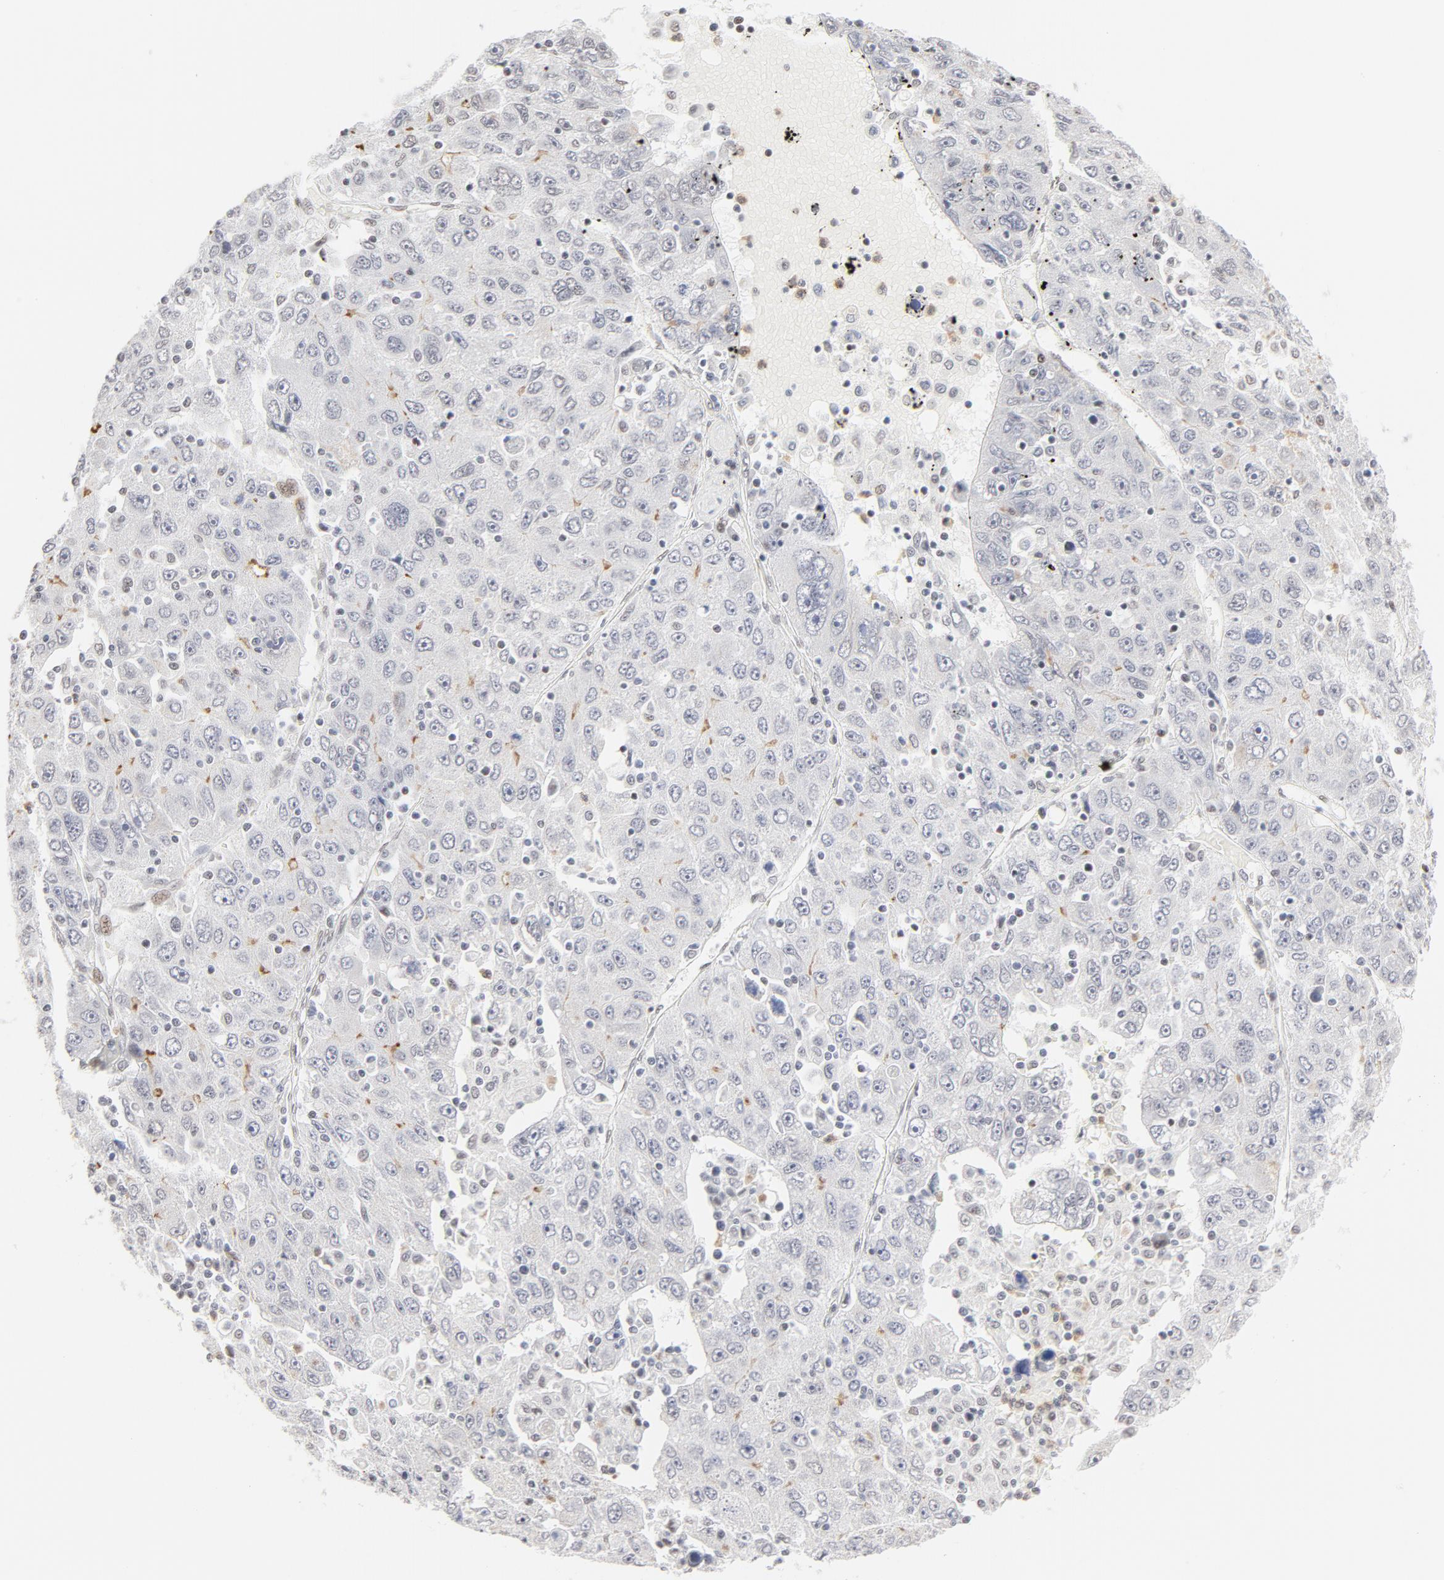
{"staining": {"intensity": "negative", "quantity": "none", "location": "none"}, "tissue": "liver cancer", "cell_type": "Tumor cells", "image_type": "cancer", "snomed": [{"axis": "morphology", "description": "Carcinoma, Hepatocellular, NOS"}, {"axis": "topography", "description": "Liver"}], "caption": "Tumor cells are negative for protein expression in human liver hepatocellular carcinoma.", "gene": "PBX1", "patient": {"sex": "male", "age": 49}}